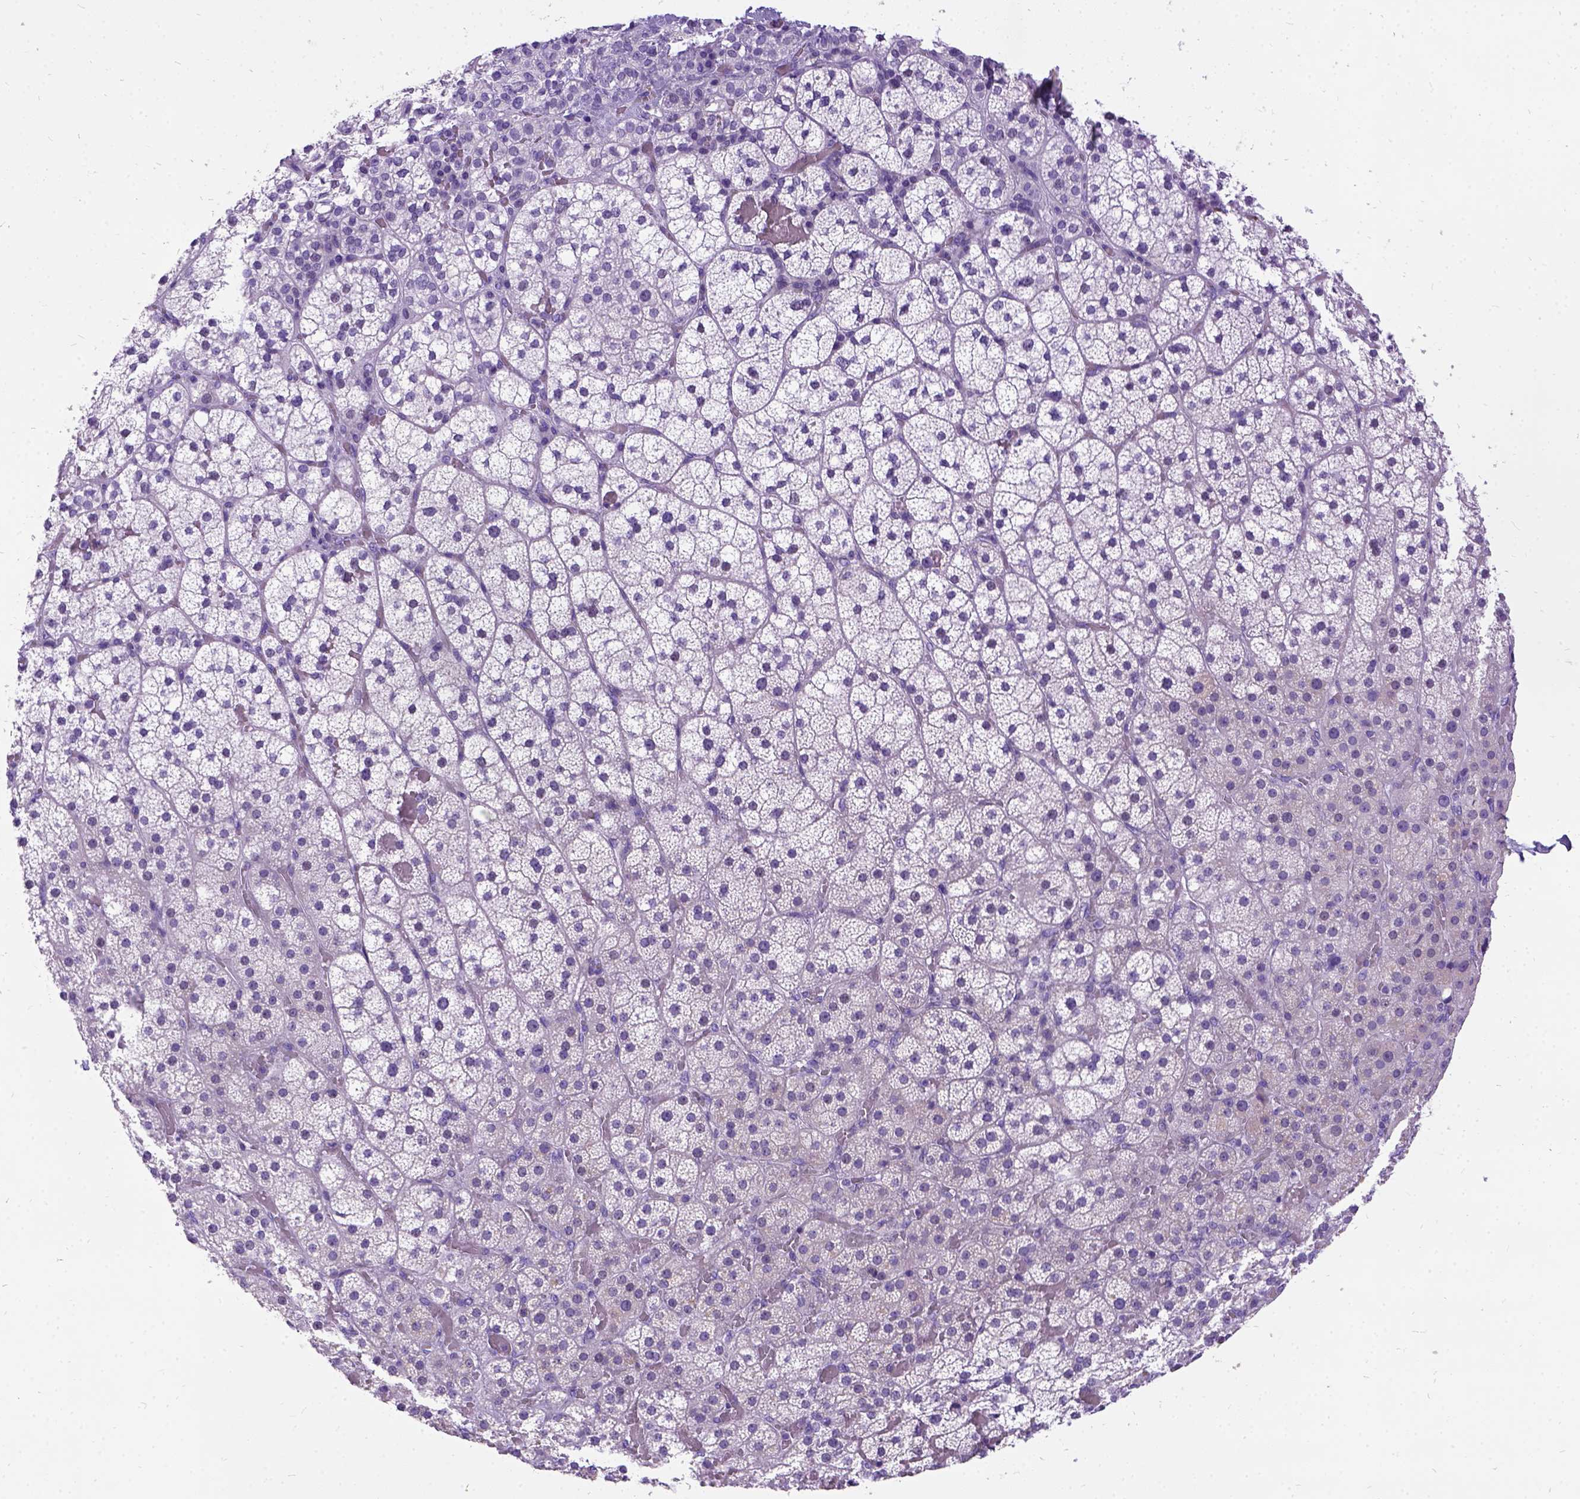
{"staining": {"intensity": "negative", "quantity": "none", "location": "none"}, "tissue": "adrenal gland", "cell_type": "Glandular cells", "image_type": "normal", "snomed": [{"axis": "morphology", "description": "Normal tissue, NOS"}, {"axis": "topography", "description": "Adrenal gland"}], "caption": "Immunohistochemistry histopathology image of benign human adrenal gland stained for a protein (brown), which reveals no staining in glandular cells. Nuclei are stained in blue.", "gene": "ENSG00000254979", "patient": {"sex": "male", "age": 53}}